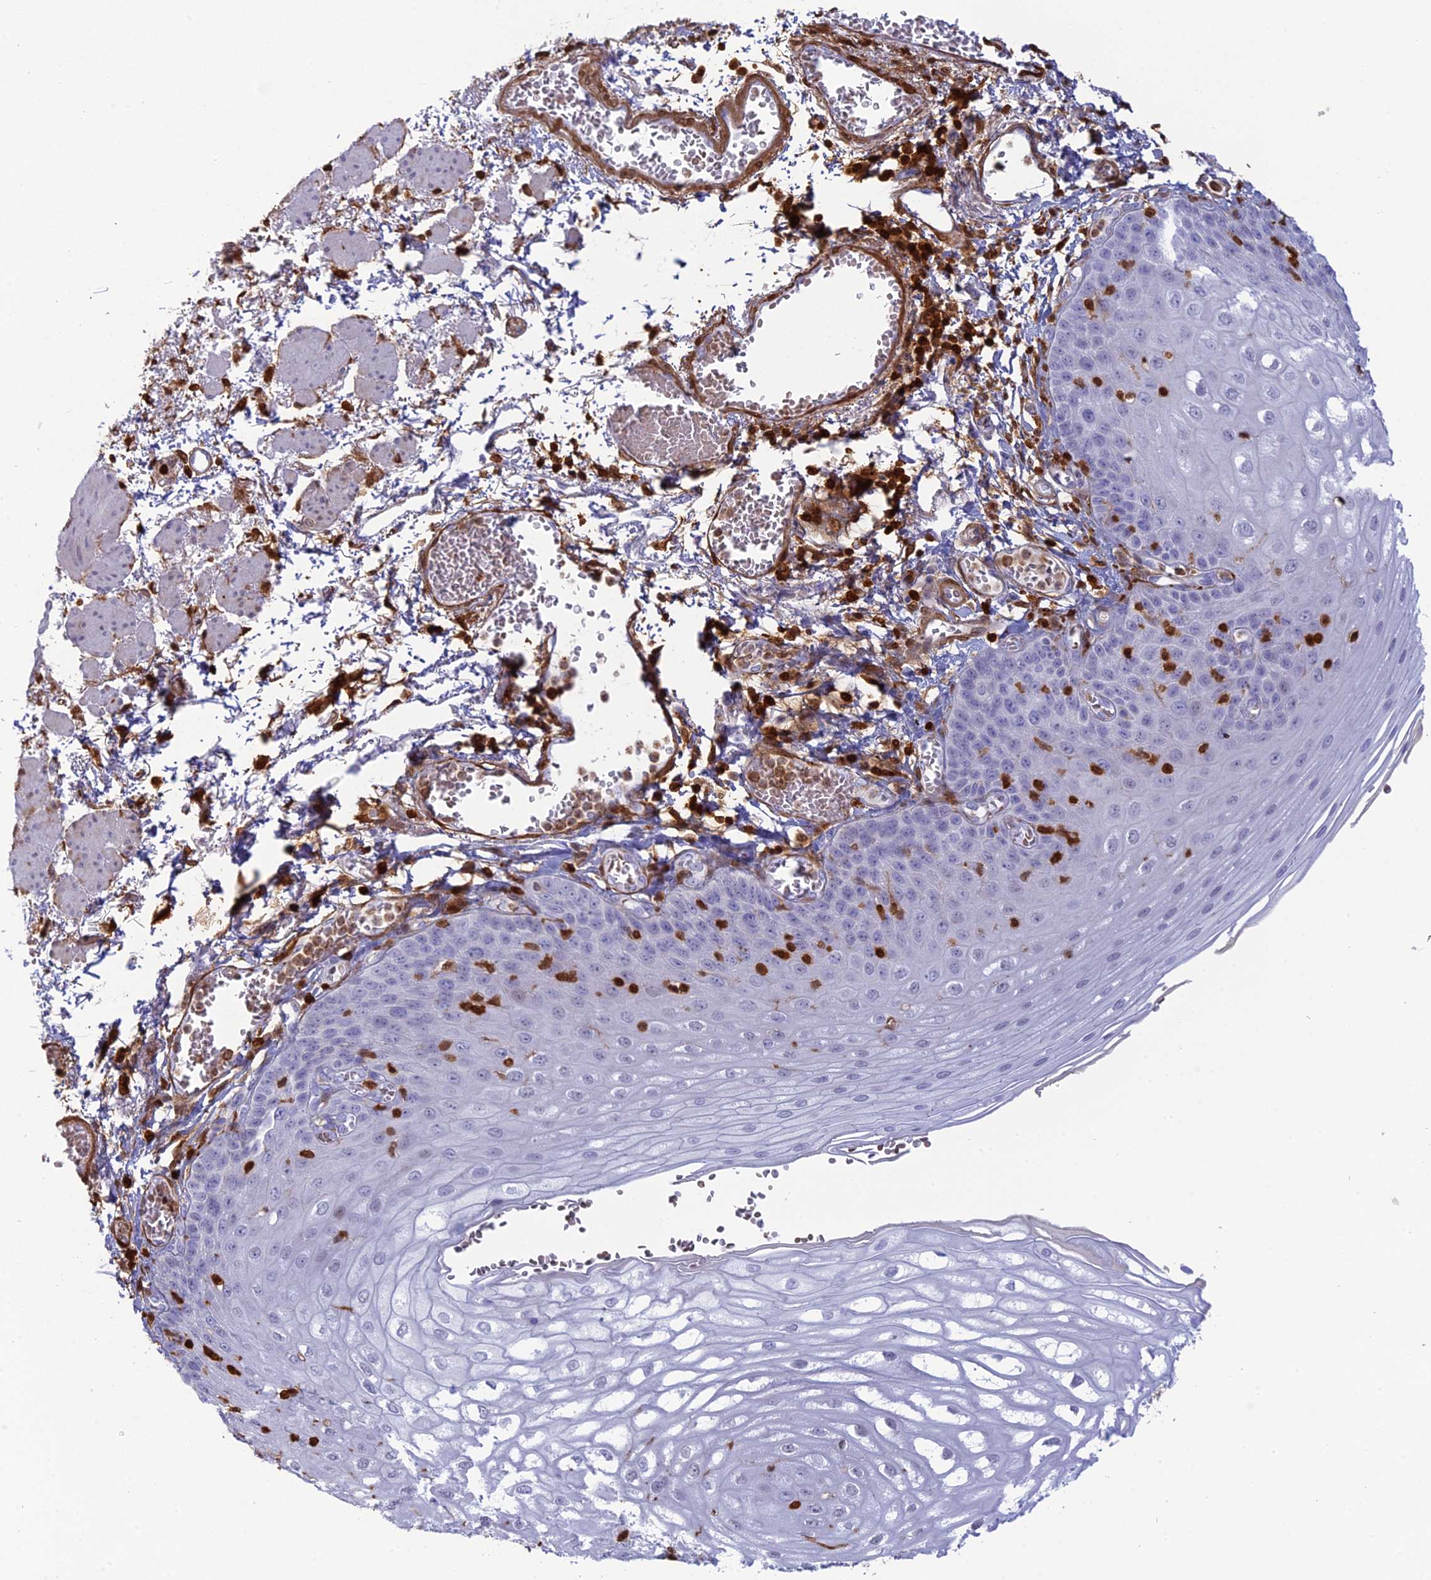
{"staining": {"intensity": "negative", "quantity": "none", "location": "none"}, "tissue": "esophagus", "cell_type": "Squamous epithelial cells", "image_type": "normal", "snomed": [{"axis": "morphology", "description": "Normal tissue, NOS"}, {"axis": "topography", "description": "Esophagus"}], "caption": "IHC micrograph of benign human esophagus stained for a protein (brown), which shows no positivity in squamous epithelial cells. (Brightfield microscopy of DAB (3,3'-diaminobenzidine) IHC at high magnification).", "gene": "PGBD4", "patient": {"sex": "male", "age": 81}}